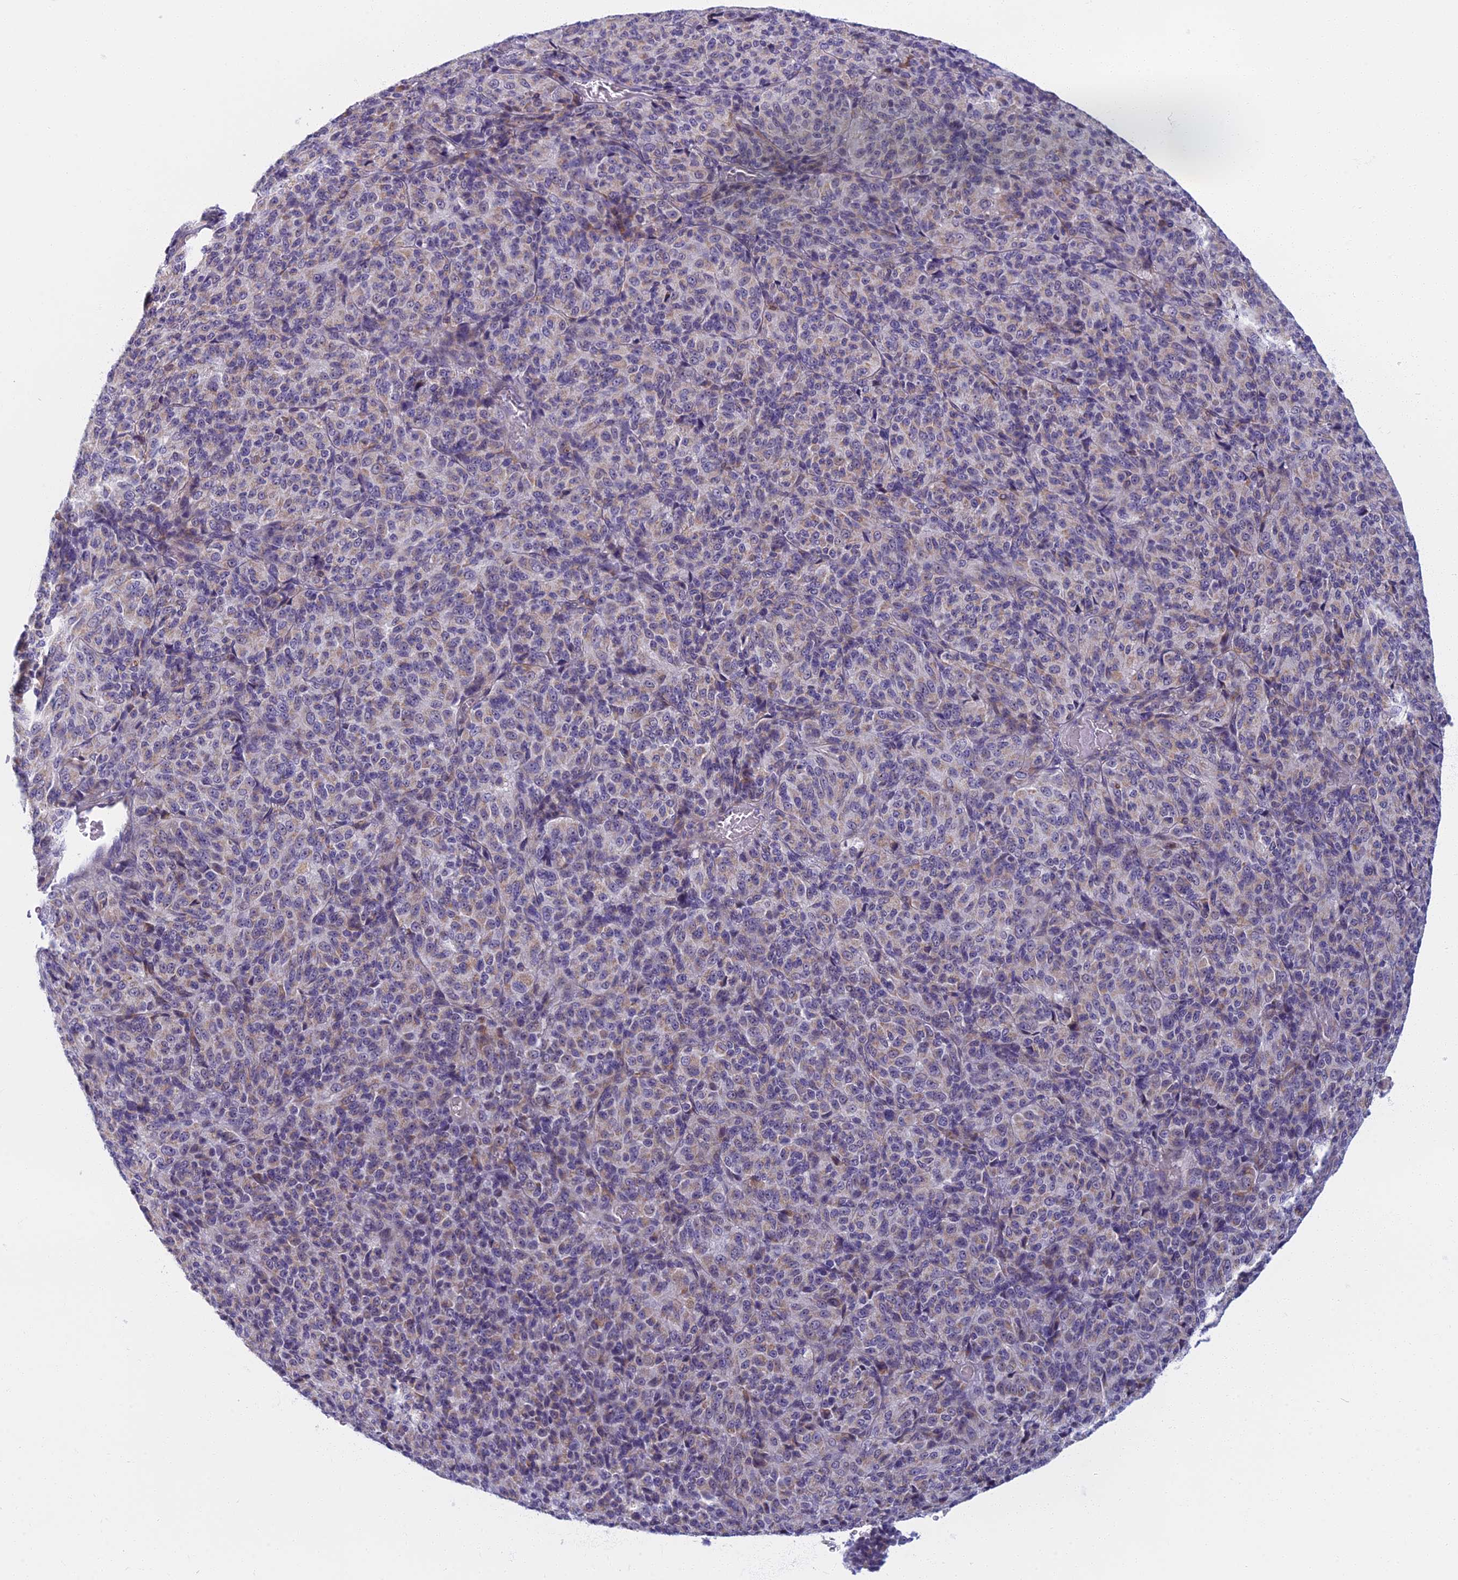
{"staining": {"intensity": "negative", "quantity": "none", "location": "none"}, "tissue": "melanoma", "cell_type": "Tumor cells", "image_type": "cancer", "snomed": [{"axis": "morphology", "description": "Malignant melanoma, Metastatic site"}, {"axis": "topography", "description": "Brain"}], "caption": "Malignant melanoma (metastatic site) stained for a protein using IHC shows no positivity tumor cells.", "gene": "DDX51", "patient": {"sex": "female", "age": 56}}